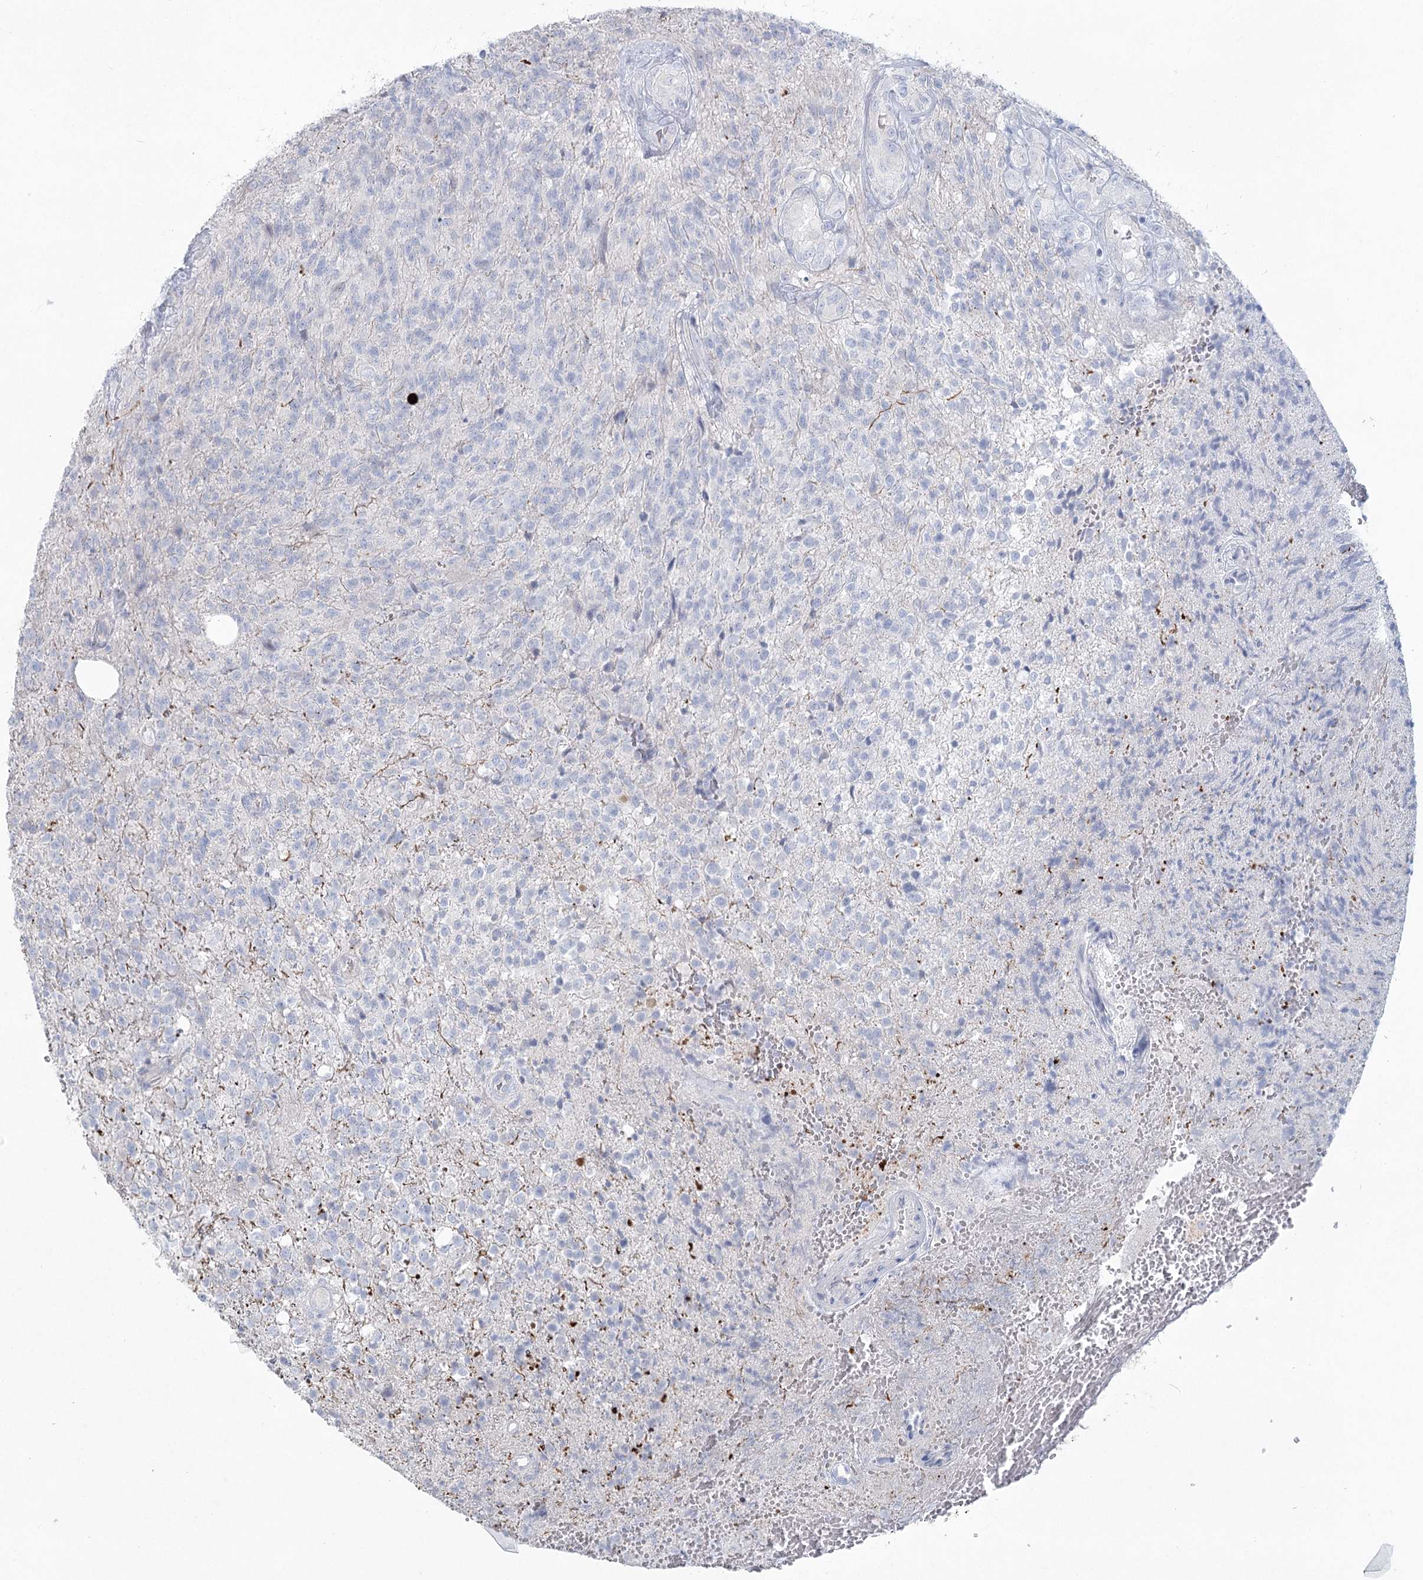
{"staining": {"intensity": "negative", "quantity": "none", "location": "none"}, "tissue": "glioma", "cell_type": "Tumor cells", "image_type": "cancer", "snomed": [{"axis": "morphology", "description": "Glioma, malignant, High grade"}, {"axis": "topography", "description": "Brain"}], "caption": "Image shows no significant protein expression in tumor cells of glioma.", "gene": "LRP2BP", "patient": {"sex": "male", "age": 56}}